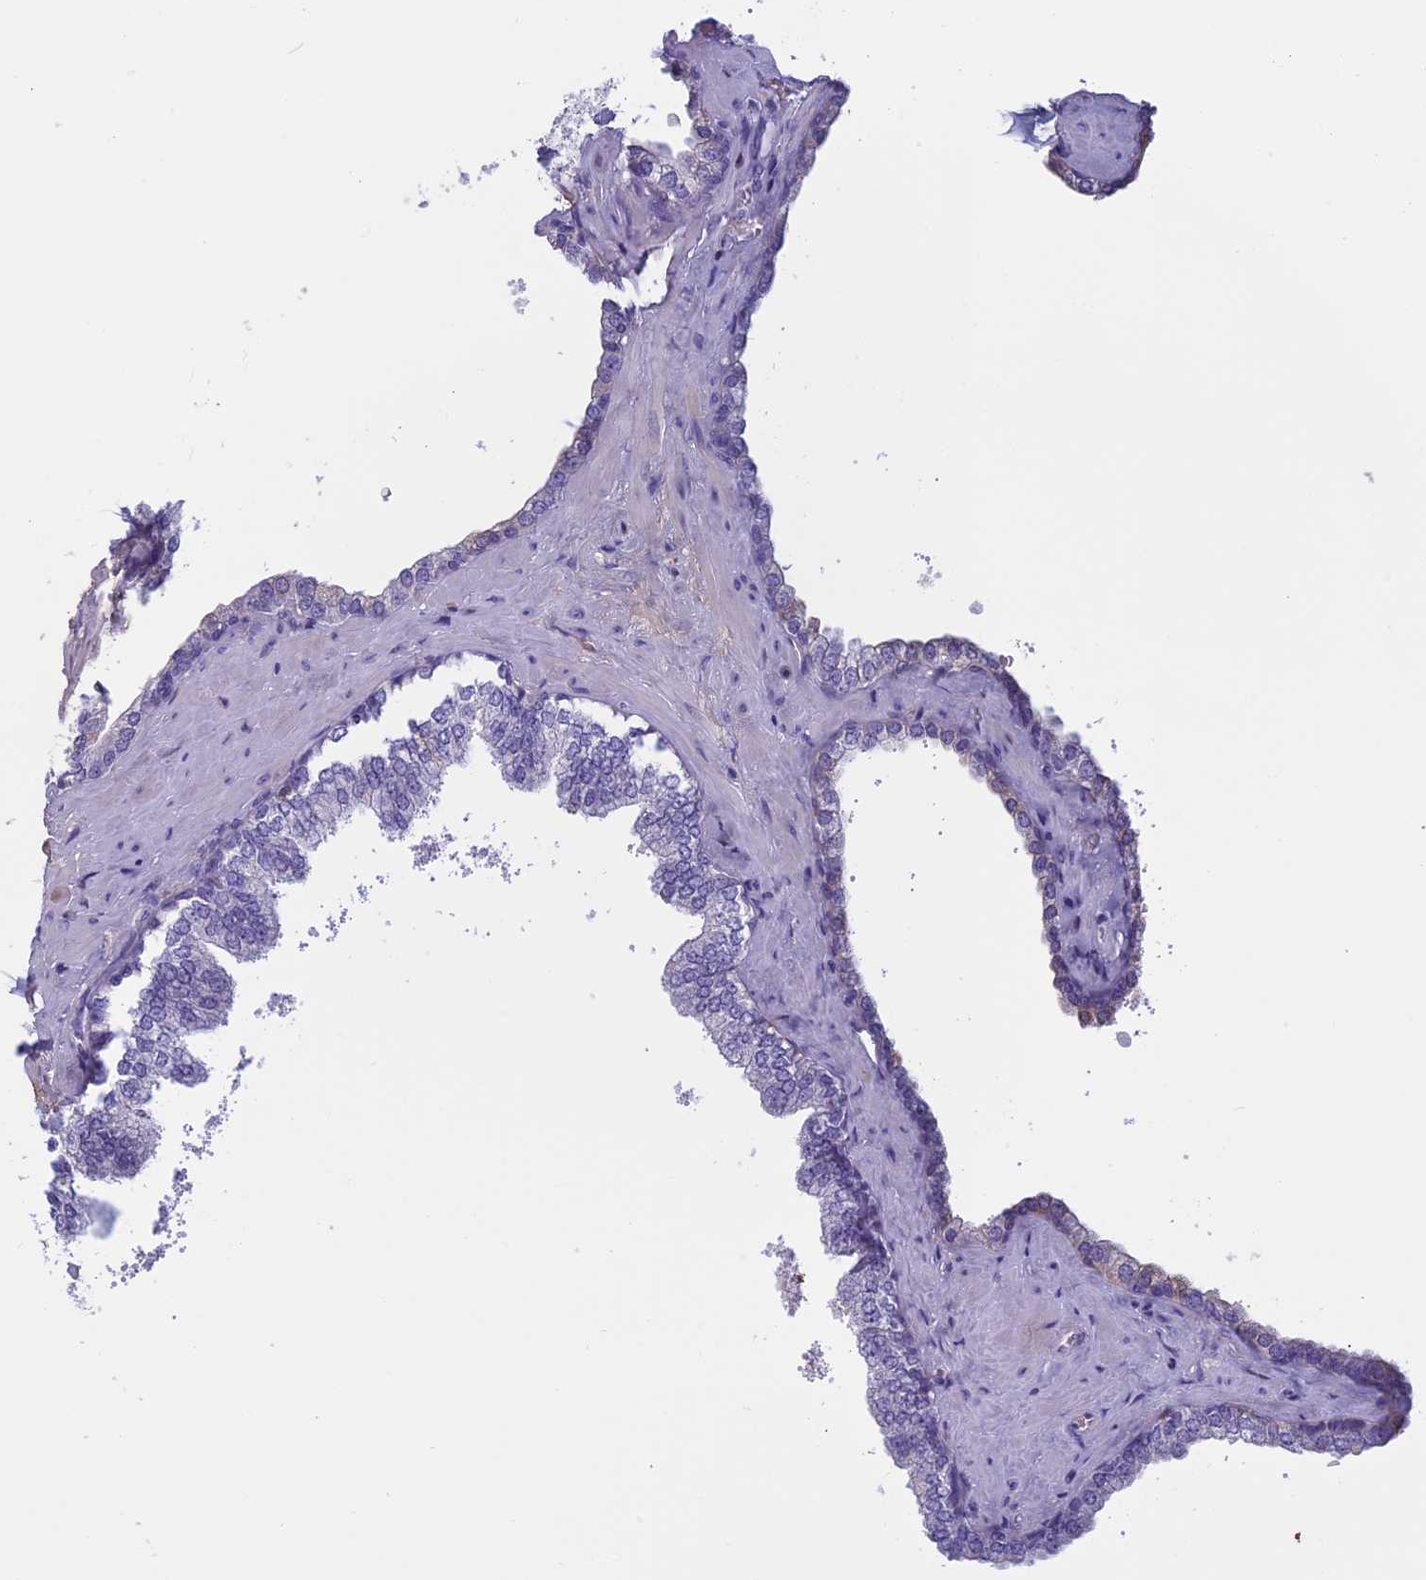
{"staining": {"intensity": "negative", "quantity": "none", "location": "none"}, "tissue": "prostate", "cell_type": "Glandular cells", "image_type": "normal", "snomed": [{"axis": "morphology", "description": "Normal tissue, NOS"}, {"axis": "topography", "description": "Prostate"}], "caption": "A high-resolution micrograph shows immunohistochemistry (IHC) staining of unremarkable prostate, which shows no significant staining in glandular cells.", "gene": "ANGPTL2", "patient": {"sex": "male", "age": 60}}